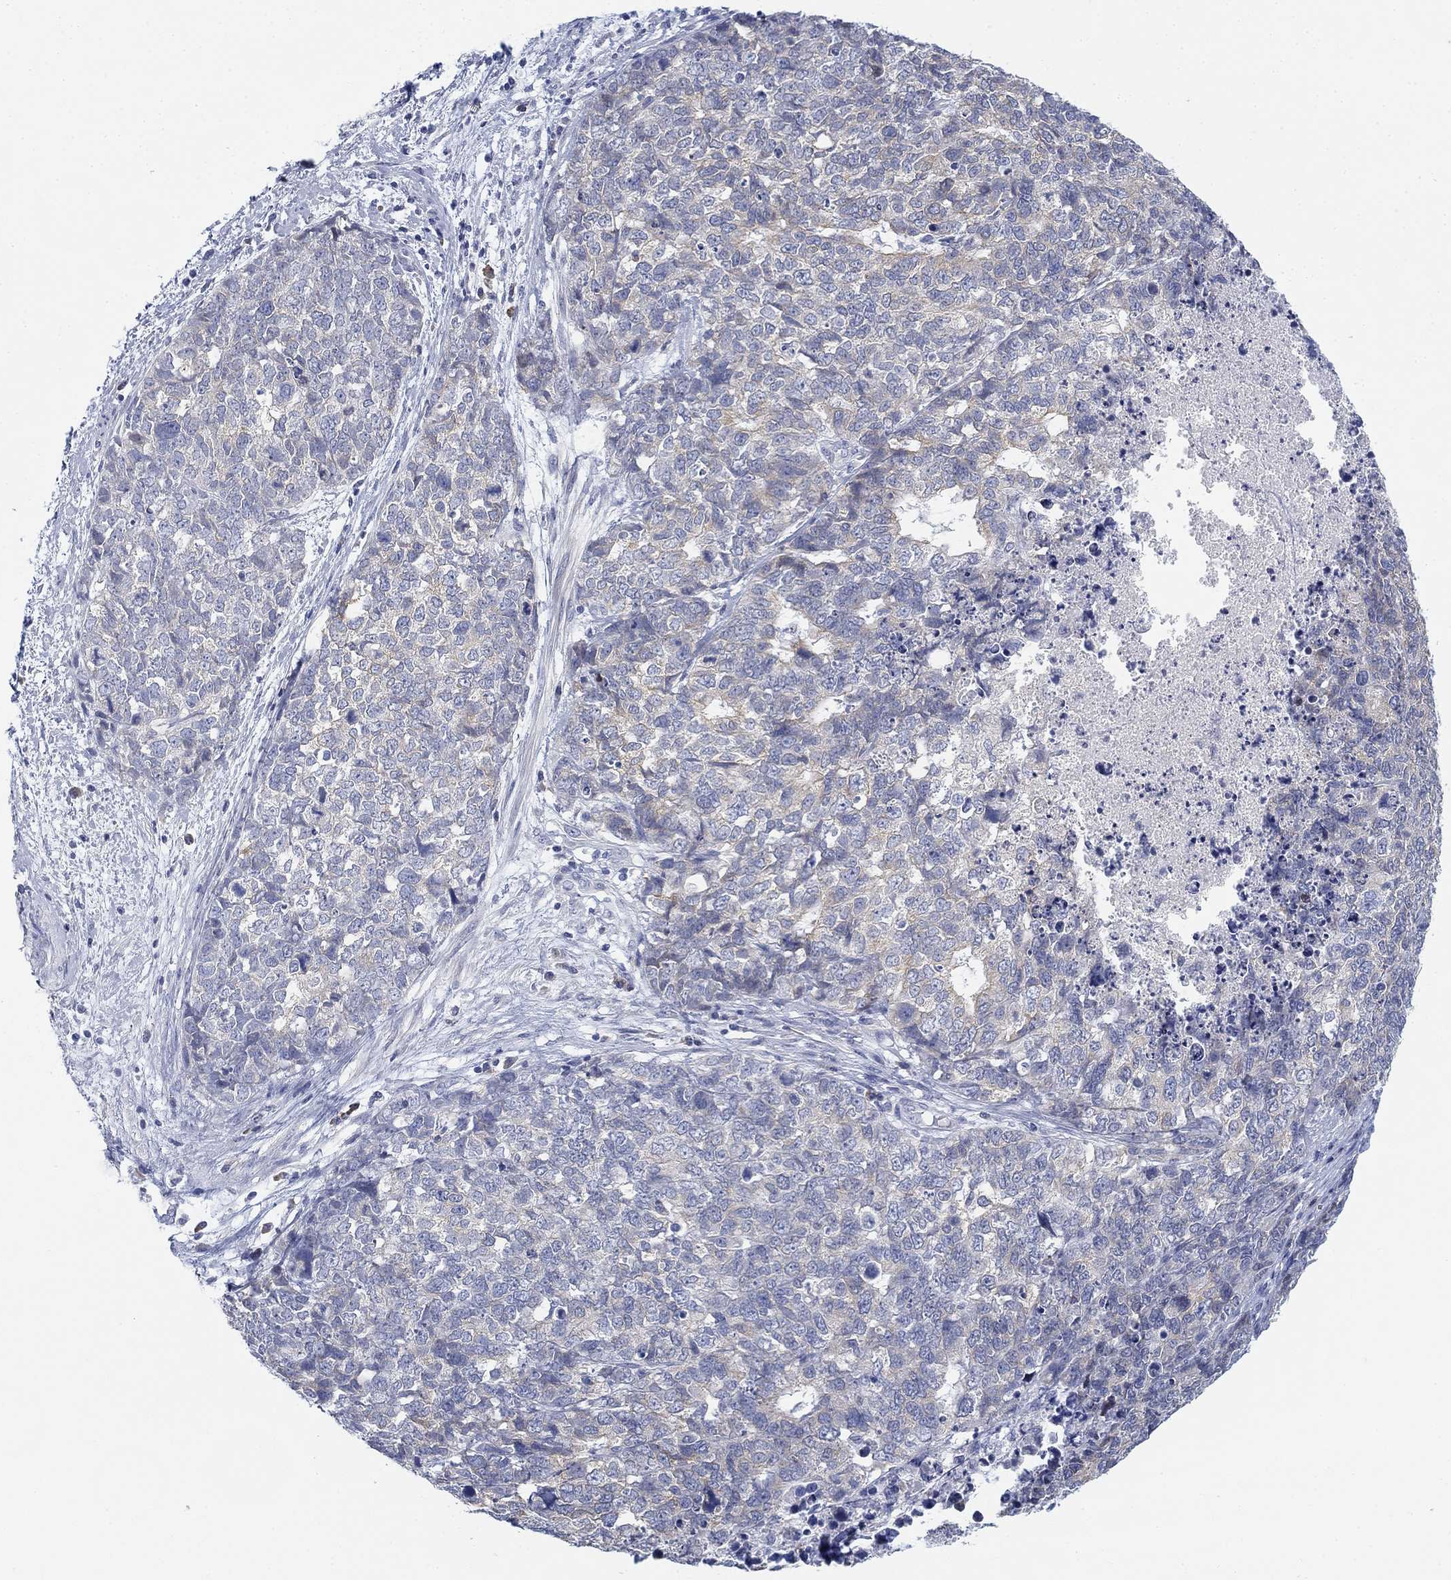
{"staining": {"intensity": "negative", "quantity": "none", "location": "none"}, "tissue": "cervical cancer", "cell_type": "Tumor cells", "image_type": "cancer", "snomed": [{"axis": "morphology", "description": "Squamous cell carcinoma, NOS"}, {"axis": "topography", "description": "Cervix"}], "caption": "Immunohistochemistry (IHC) of cervical cancer (squamous cell carcinoma) displays no positivity in tumor cells.", "gene": "GCNA", "patient": {"sex": "female", "age": 63}}